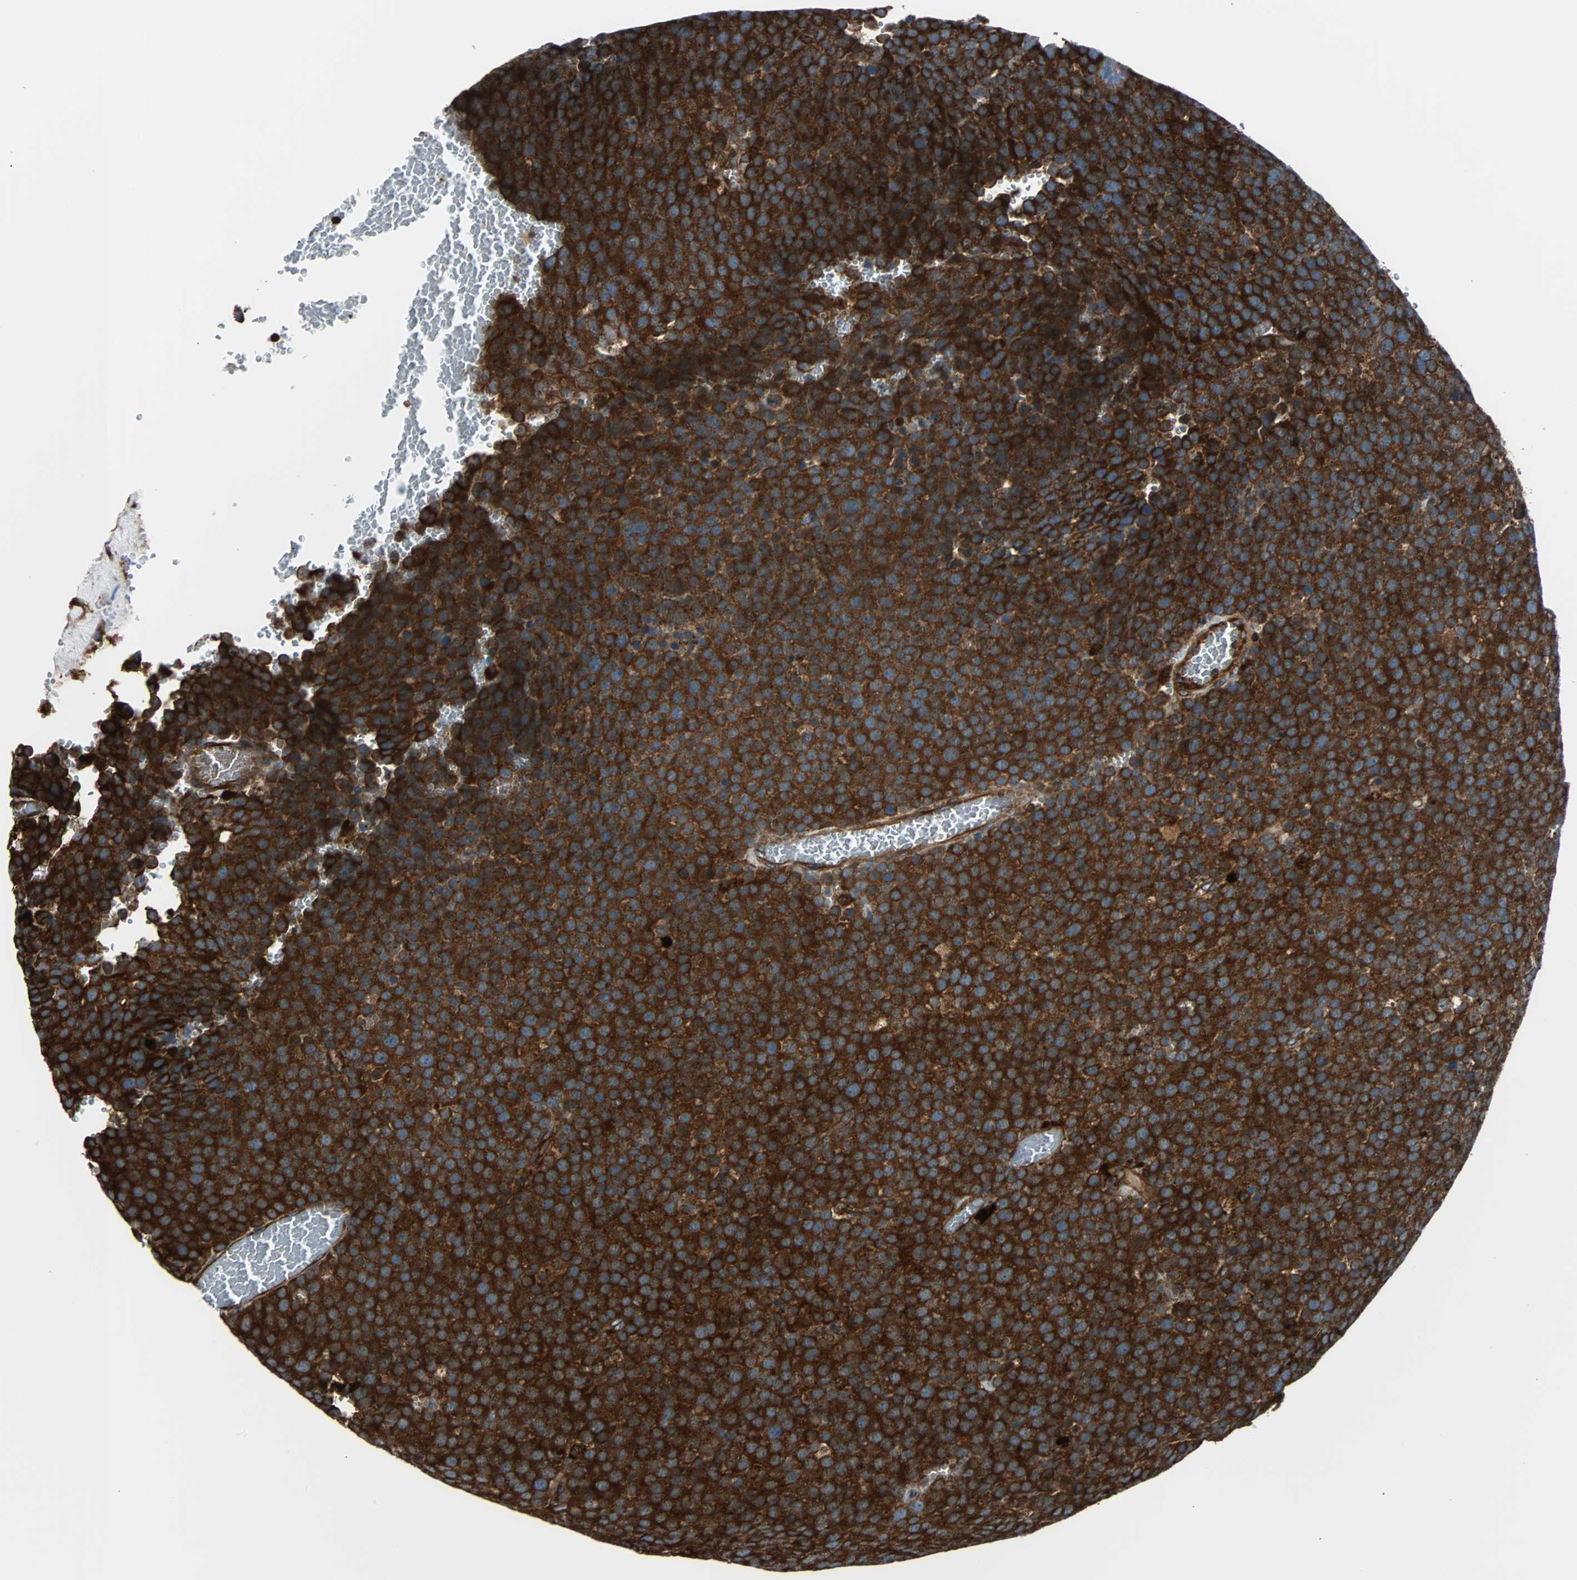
{"staining": {"intensity": "strong", "quantity": ">75%", "location": "cytoplasmic/membranous"}, "tissue": "testis cancer", "cell_type": "Tumor cells", "image_type": "cancer", "snomed": [{"axis": "morphology", "description": "Seminoma, NOS"}, {"axis": "topography", "description": "Testis"}], "caption": "Human testis seminoma stained with a brown dye displays strong cytoplasmic/membranous positive positivity in about >75% of tumor cells.", "gene": "RELA", "patient": {"sex": "male", "age": 71}}